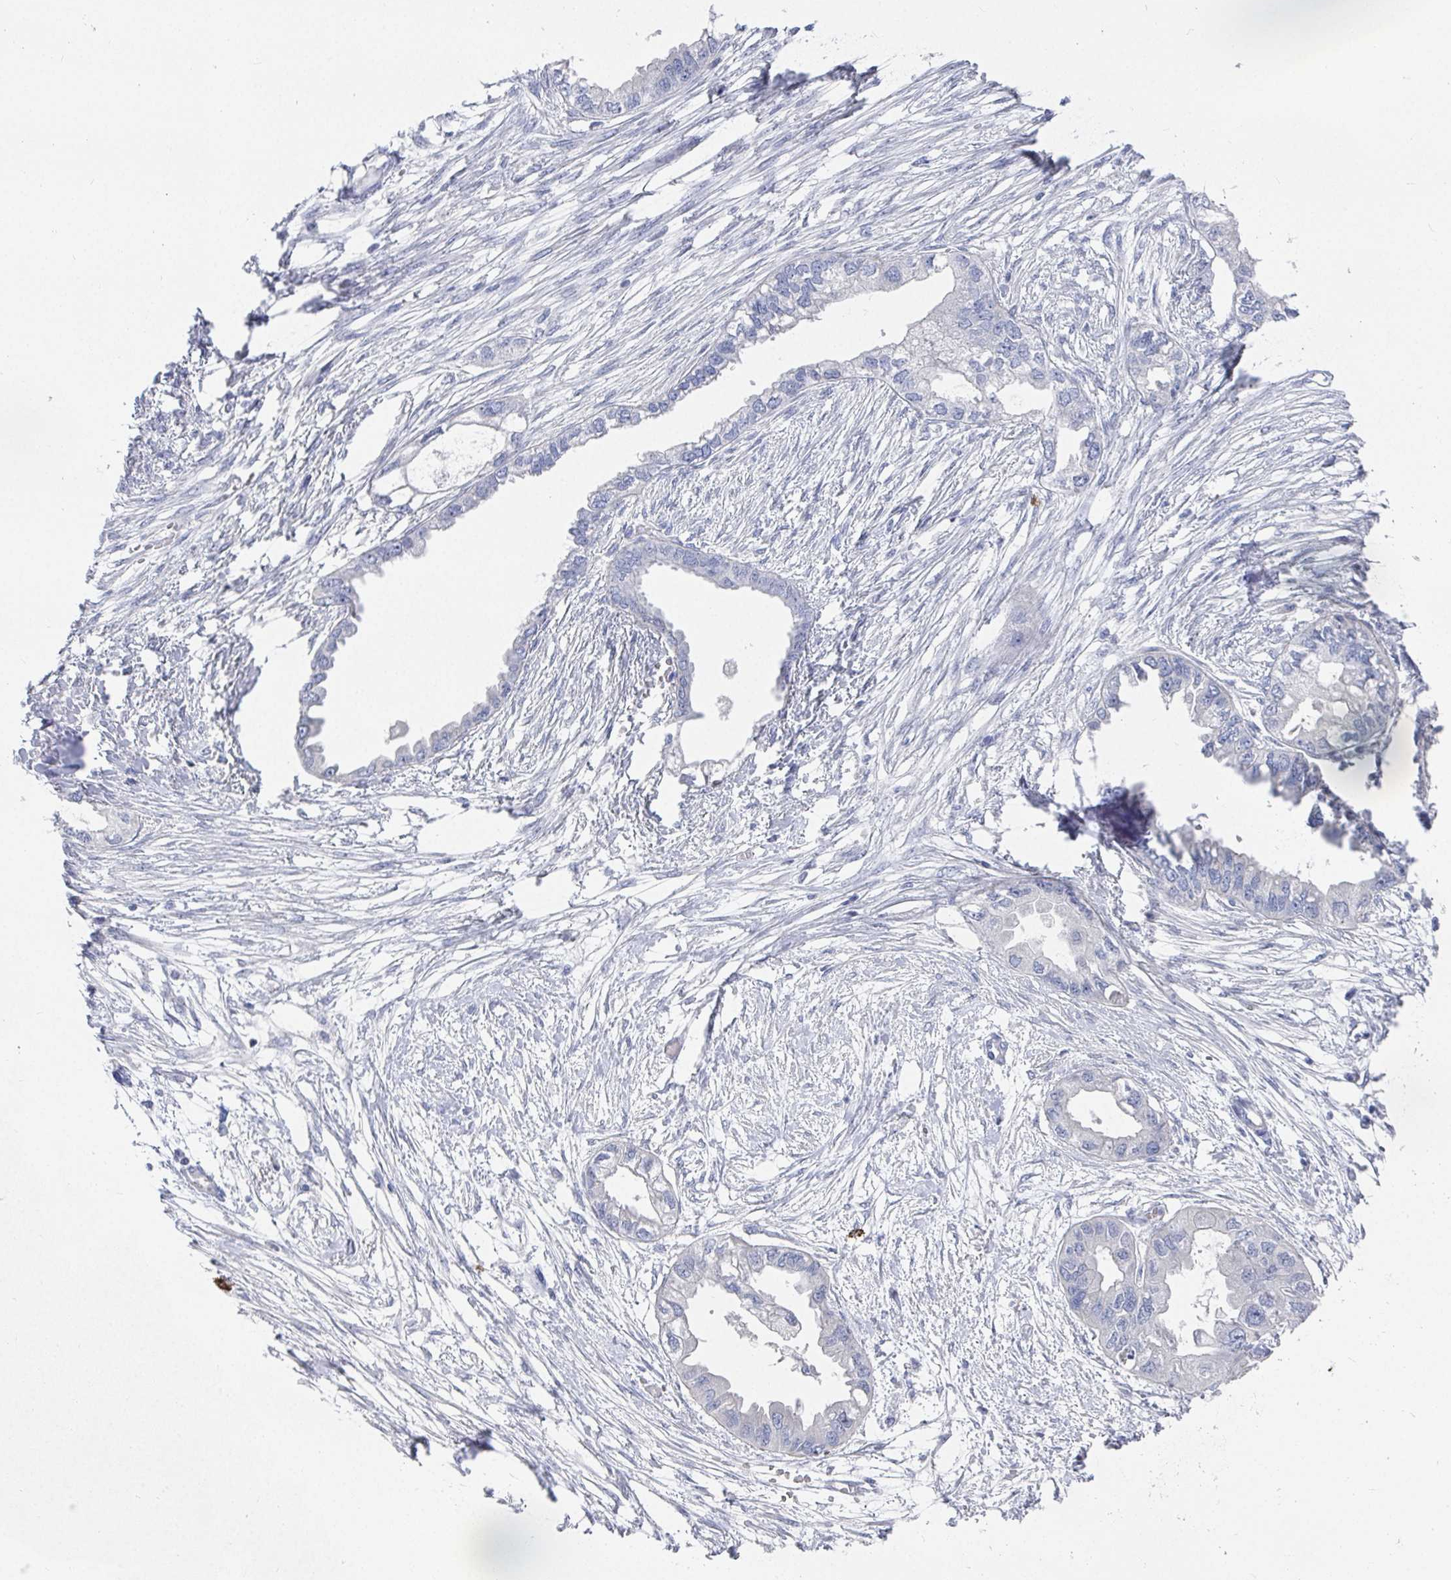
{"staining": {"intensity": "negative", "quantity": "none", "location": "none"}, "tissue": "endometrial cancer", "cell_type": "Tumor cells", "image_type": "cancer", "snomed": [{"axis": "morphology", "description": "Adenocarcinoma, NOS"}, {"axis": "morphology", "description": "Adenocarcinoma, metastatic, NOS"}, {"axis": "topography", "description": "Adipose tissue"}, {"axis": "topography", "description": "Endometrium"}], "caption": "An immunohistochemistry (IHC) micrograph of endometrial cancer is shown. There is no staining in tumor cells of endometrial cancer.", "gene": "GRIA1", "patient": {"sex": "female", "age": 67}}